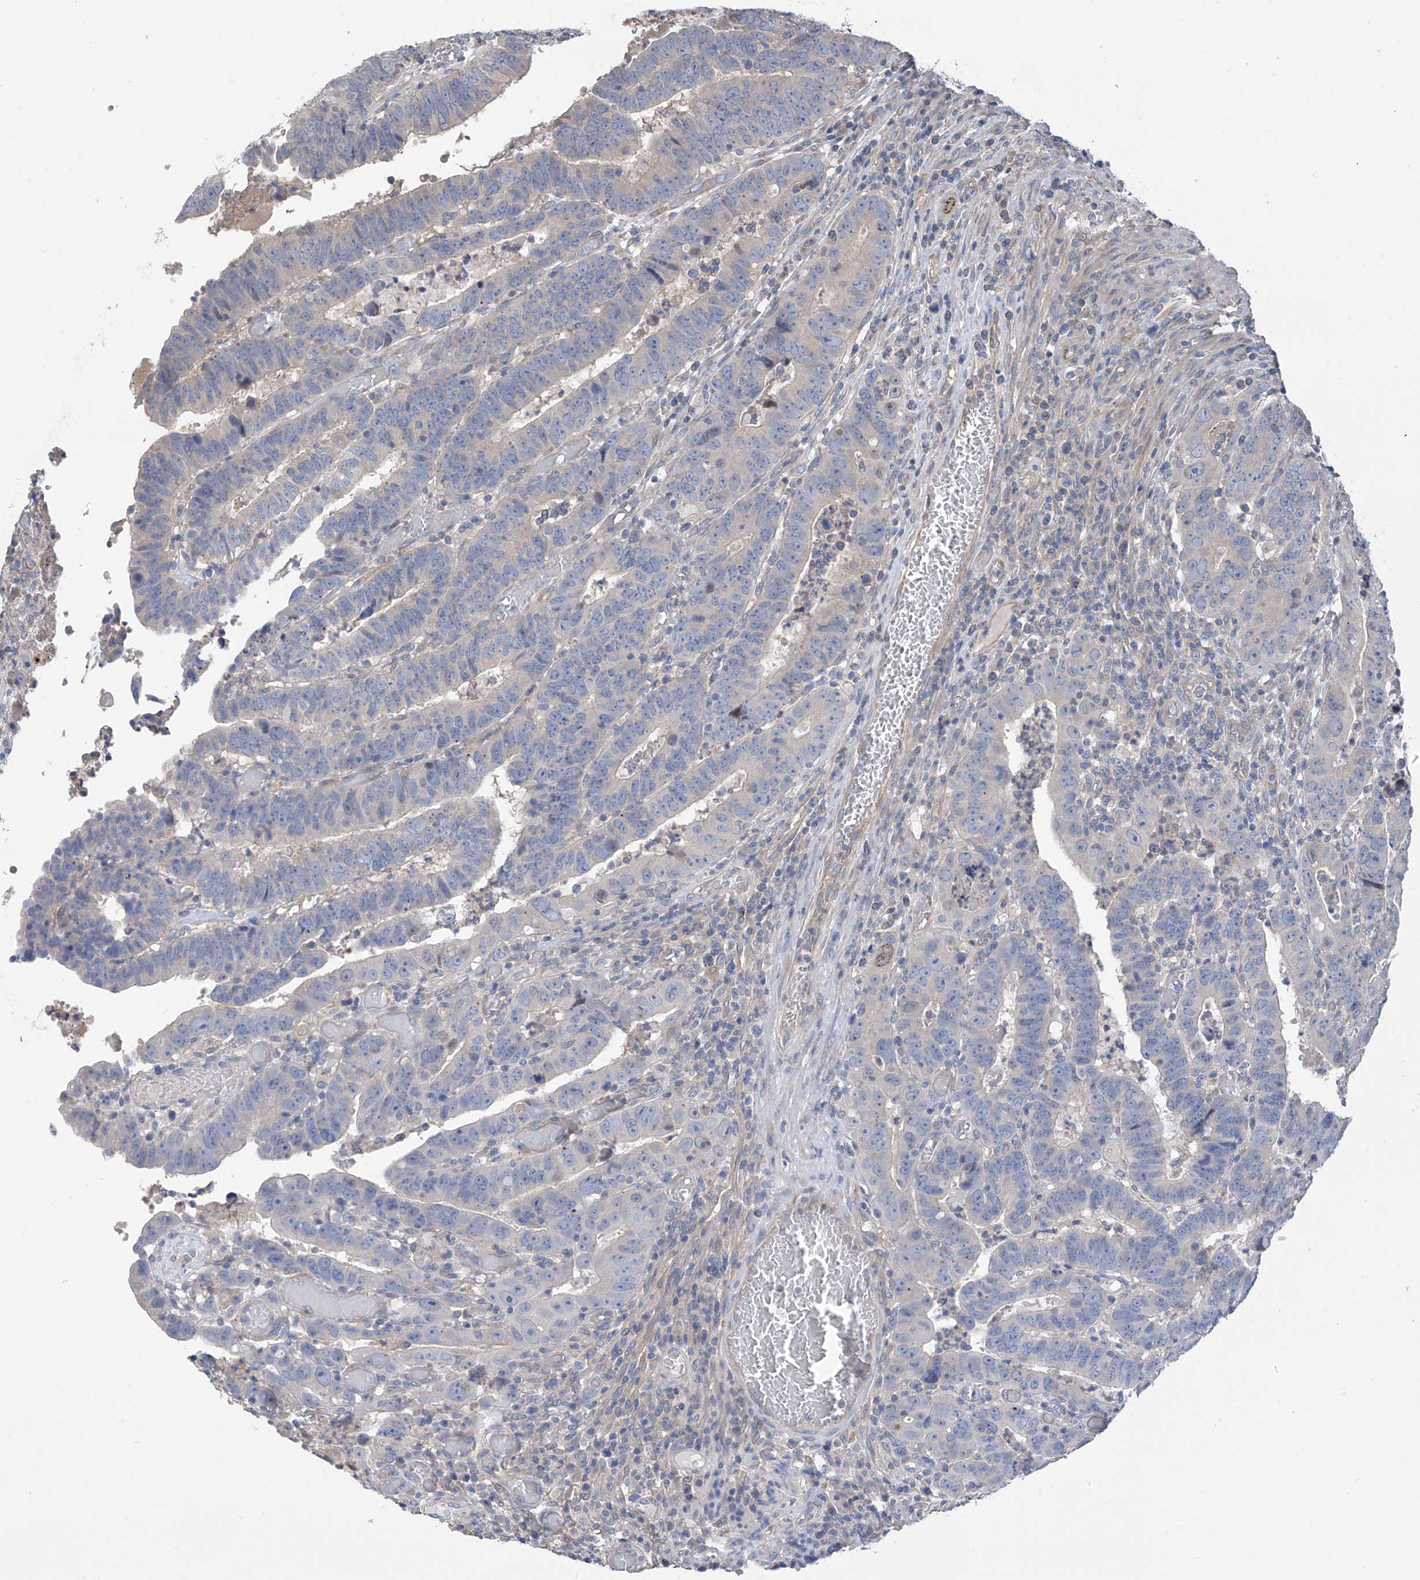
{"staining": {"intensity": "negative", "quantity": "none", "location": "none"}, "tissue": "colorectal cancer", "cell_type": "Tumor cells", "image_type": "cancer", "snomed": [{"axis": "morphology", "description": "Normal tissue, NOS"}, {"axis": "morphology", "description": "Adenocarcinoma, NOS"}, {"axis": "topography", "description": "Rectum"}], "caption": "Protein analysis of colorectal cancer (adenocarcinoma) displays no significant expression in tumor cells.", "gene": "PHACTR4", "patient": {"sex": "female", "age": 65}}